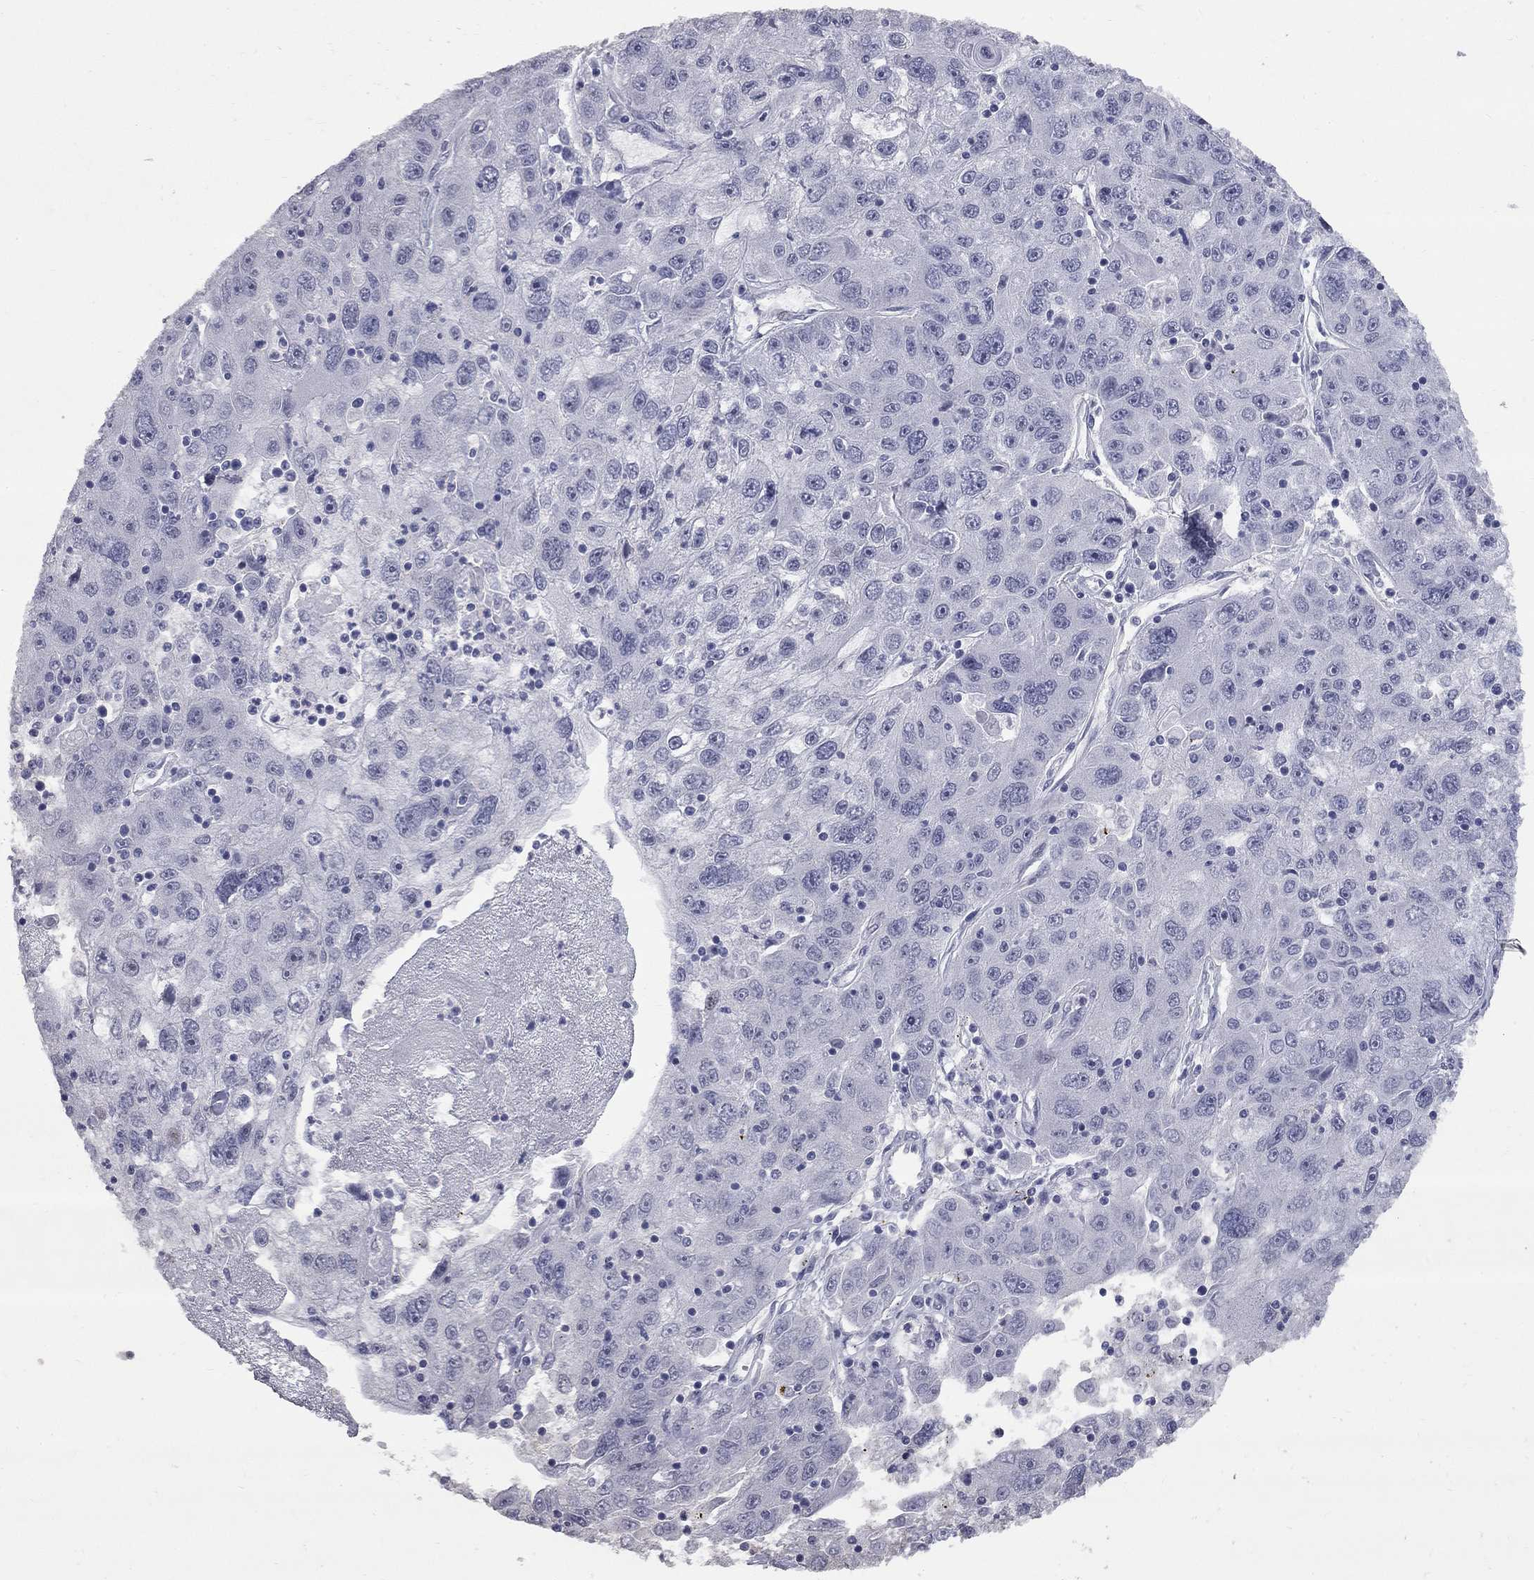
{"staining": {"intensity": "negative", "quantity": "none", "location": "none"}, "tissue": "stomach cancer", "cell_type": "Tumor cells", "image_type": "cancer", "snomed": [{"axis": "morphology", "description": "Adenocarcinoma, NOS"}, {"axis": "topography", "description": "Stomach"}], "caption": "The photomicrograph shows no staining of tumor cells in stomach cancer. The staining was performed using DAB (3,3'-diaminobenzidine) to visualize the protein expression in brown, while the nuclei were stained in blue with hematoxylin (Magnification: 20x).", "gene": "ZNF154", "patient": {"sex": "male", "age": 56}}